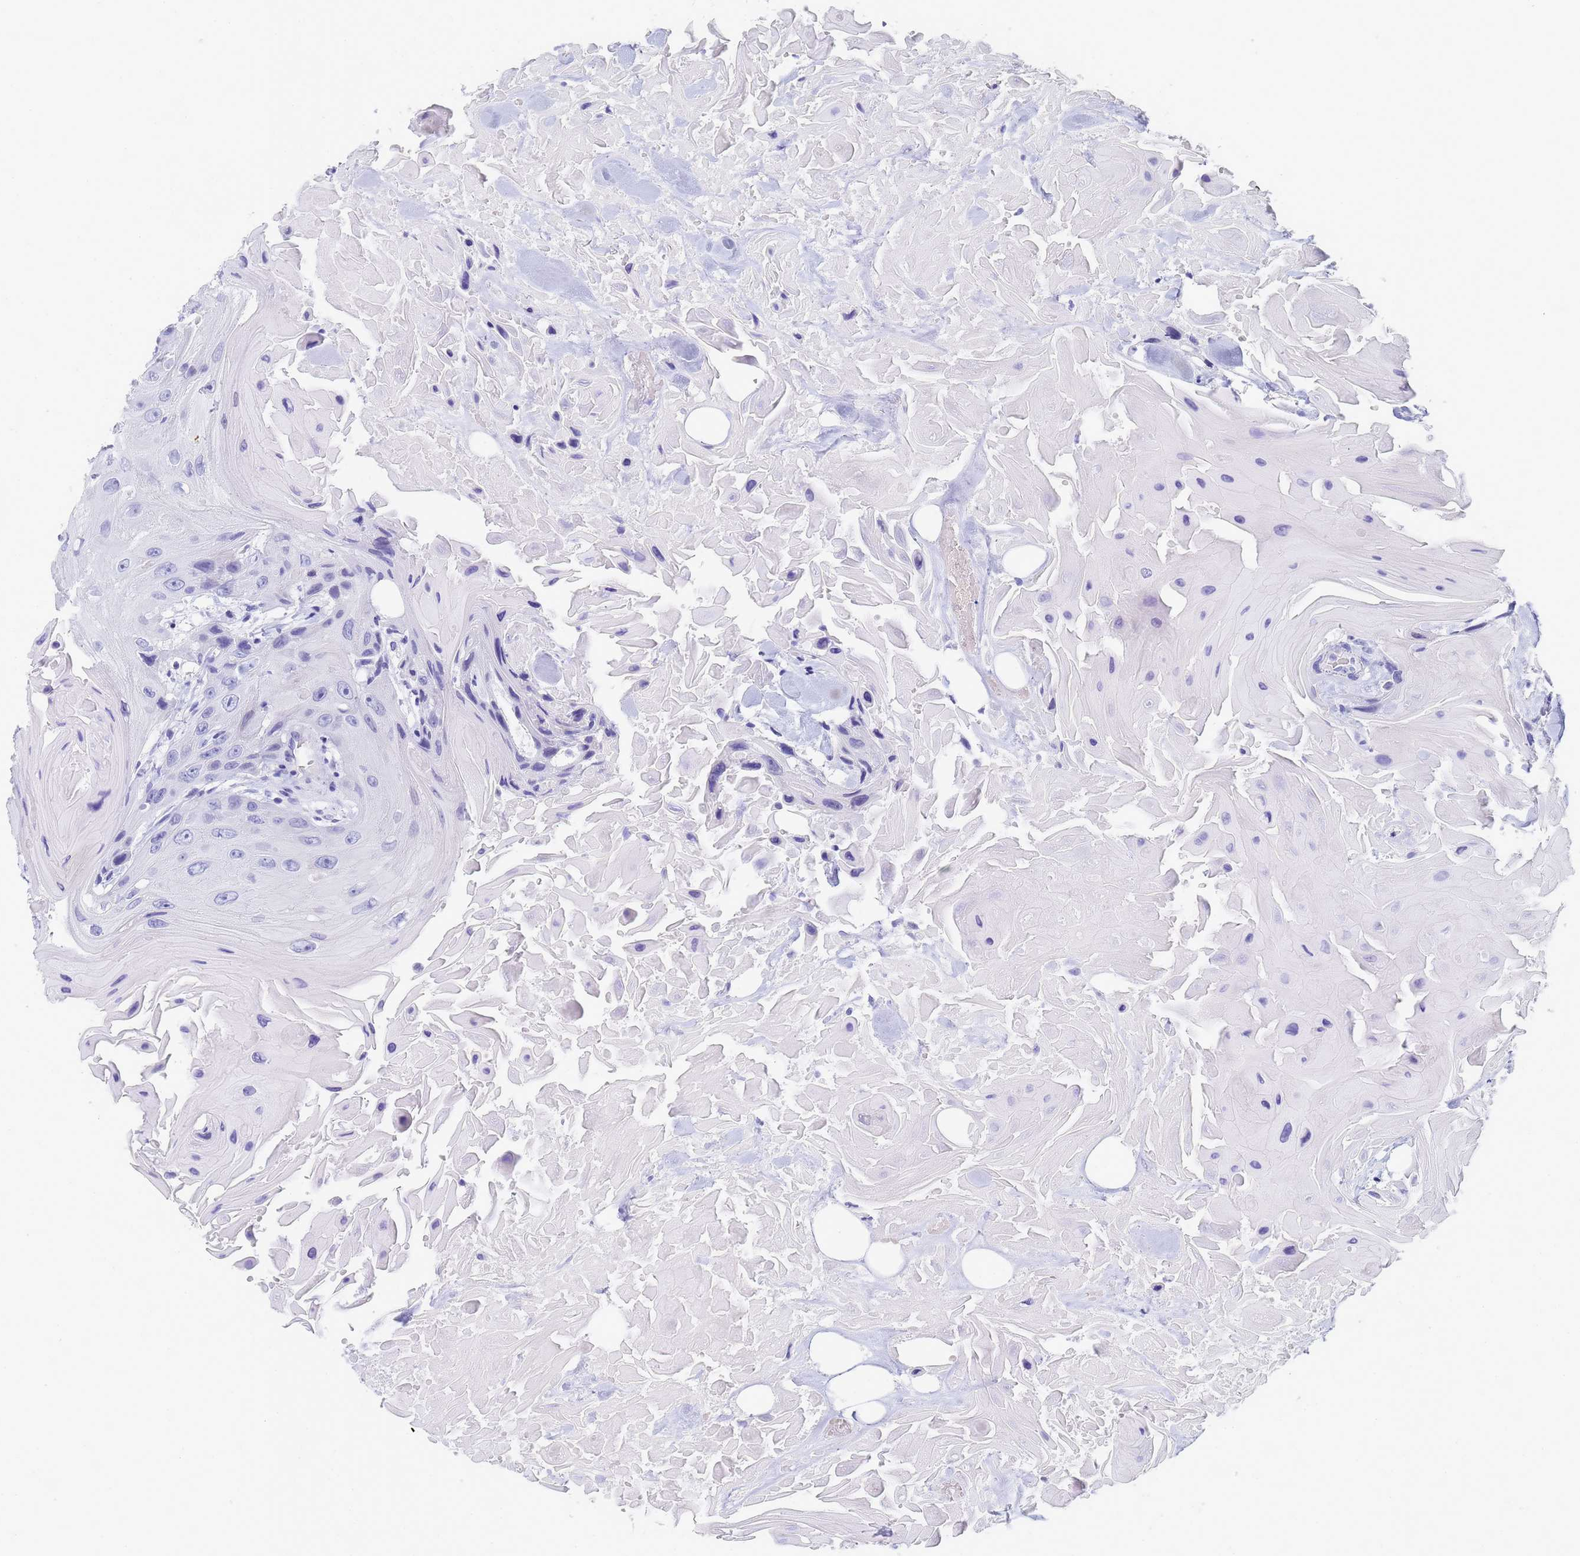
{"staining": {"intensity": "negative", "quantity": "none", "location": "none"}, "tissue": "head and neck cancer", "cell_type": "Tumor cells", "image_type": "cancer", "snomed": [{"axis": "morphology", "description": "Squamous cell carcinoma, NOS"}, {"axis": "topography", "description": "Head-Neck"}], "caption": "Head and neck squamous cell carcinoma stained for a protein using immunohistochemistry shows no positivity tumor cells.", "gene": "STATH", "patient": {"sex": "male", "age": 81}}